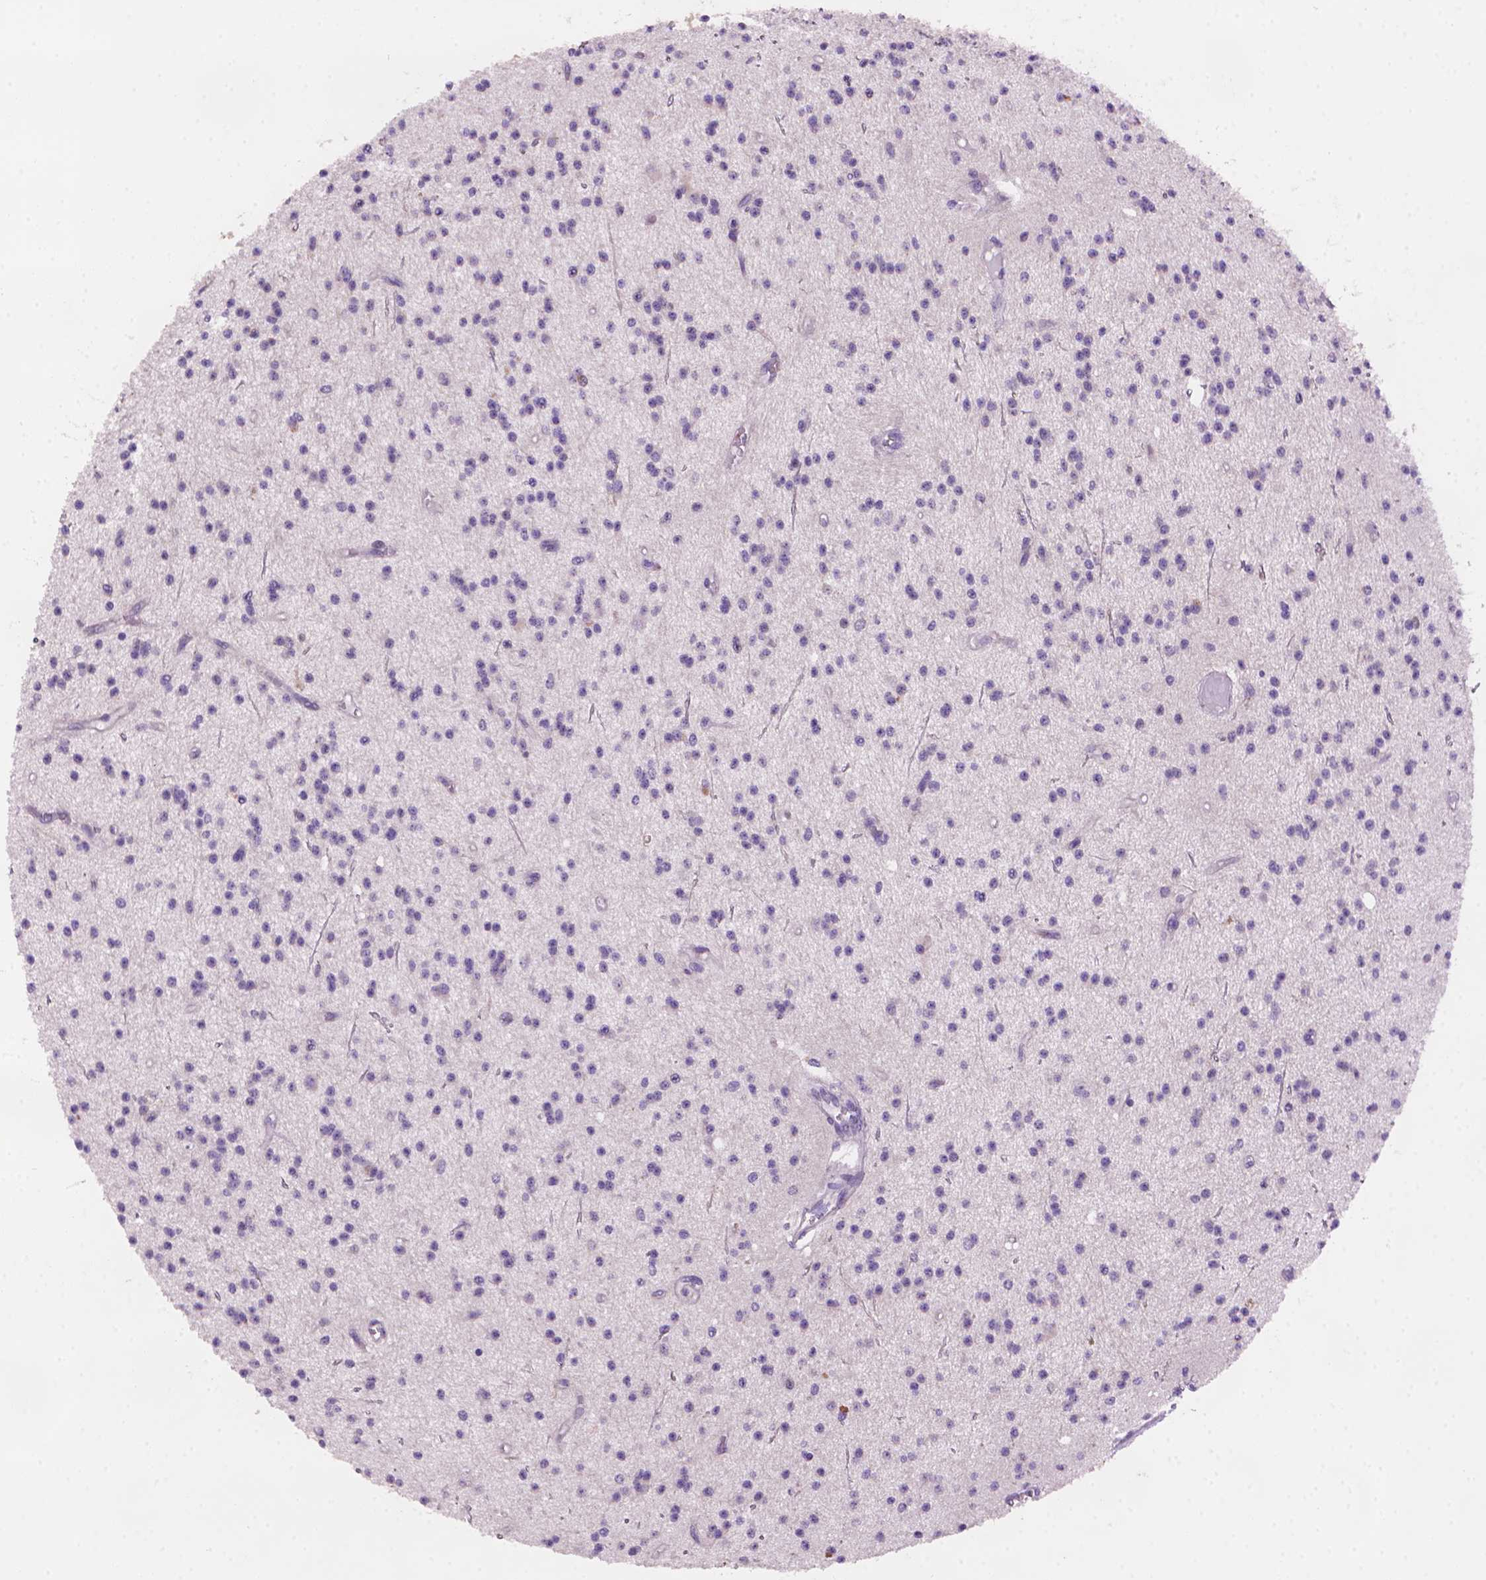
{"staining": {"intensity": "negative", "quantity": "none", "location": "none"}, "tissue": "glioma", "cell_type": "Tumor cells", "image_type": "cancer", "snomed": [{"axis": "morphology", "description": "Glioma, malignant, Low grade"}, {"axis": "topography", "description": "Brain"}], "caption": "The histopathology image reveals no significant expression in tumor cells of malignant glioma (low-grade). Nuclei are stained in blue.", "gene": "AMMECR1", "patient": {"sex": "male", "age": 27}}